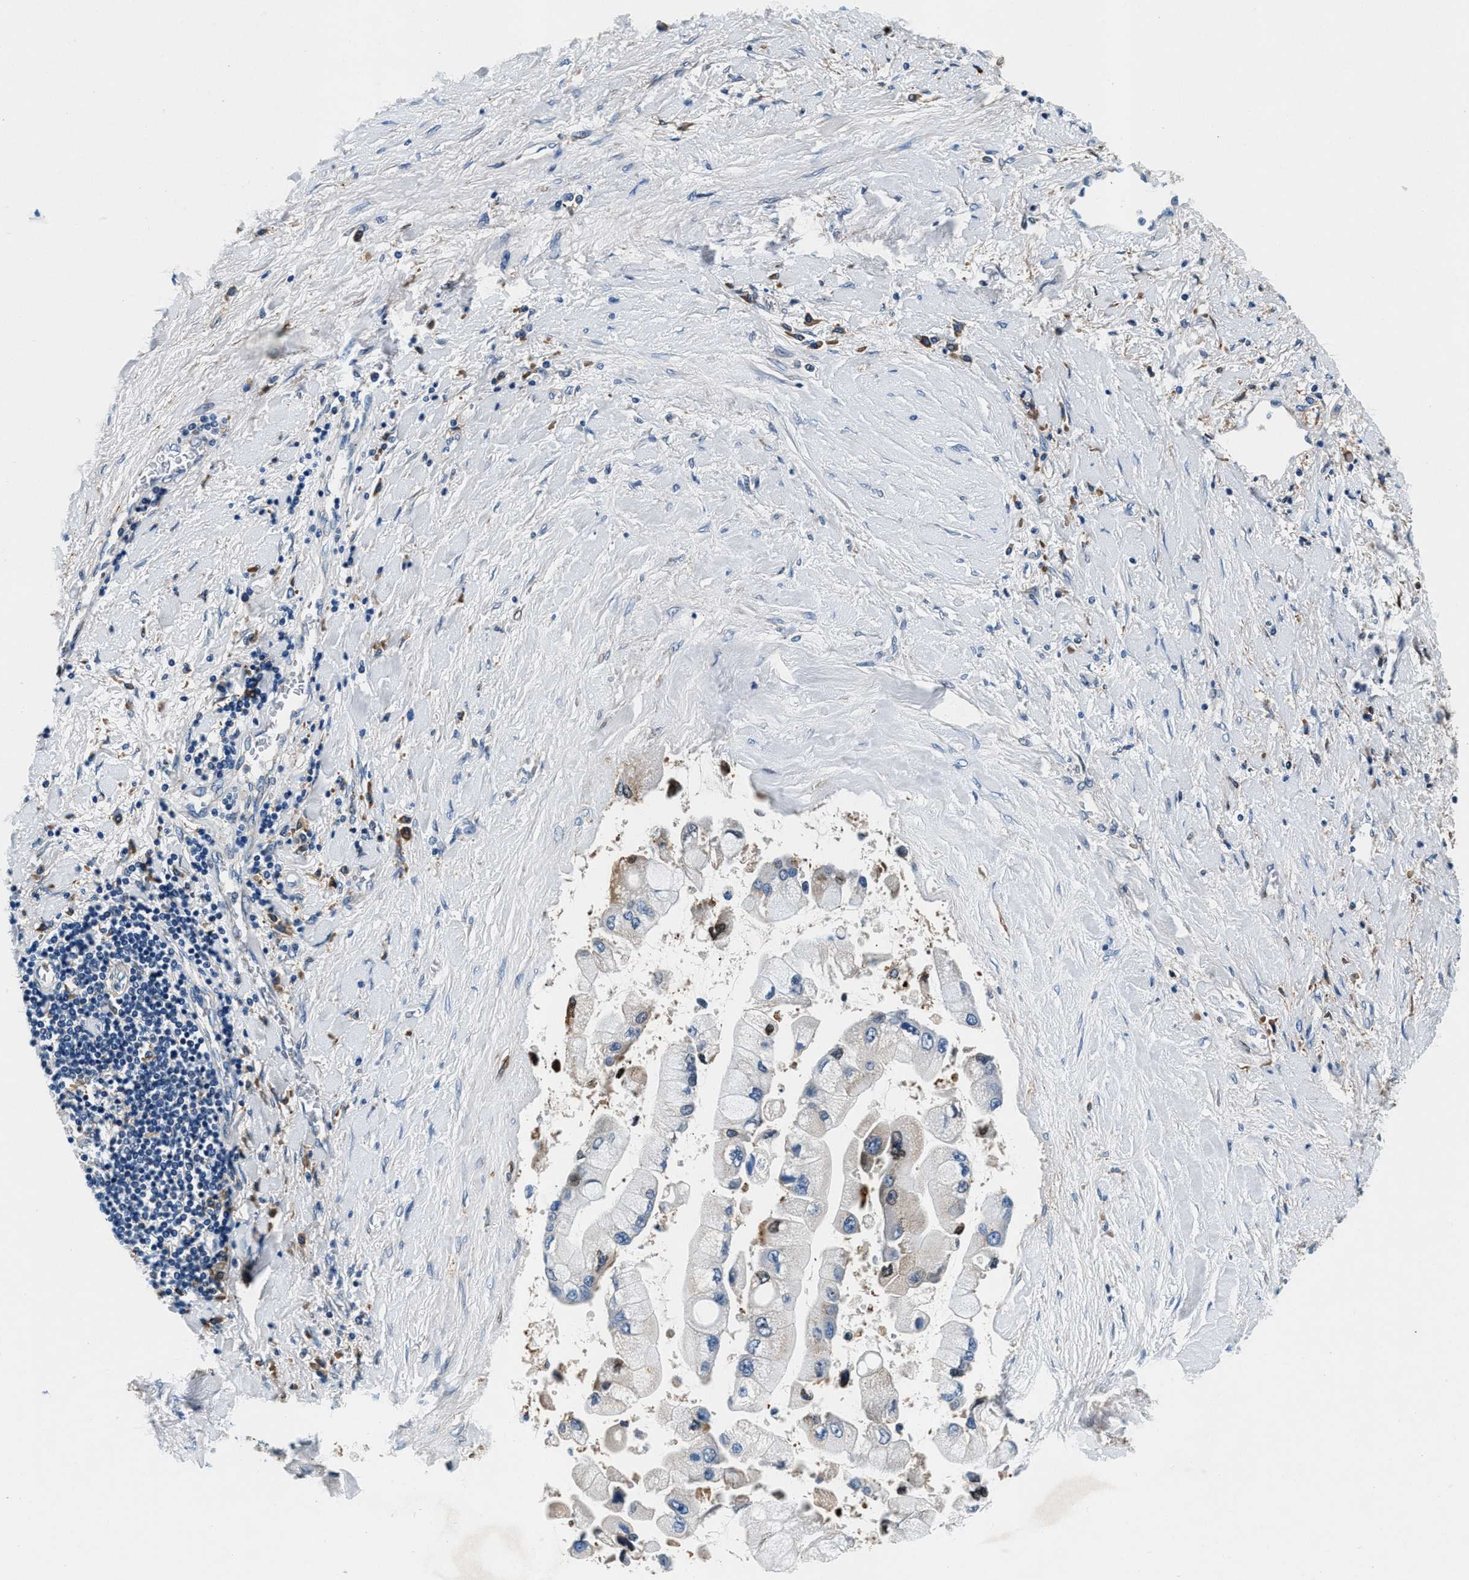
{"staining": {"intensity": "moderate", "quantity": "<25%", "location": "cytoplasmic/membranous"}, "tissue": "liver cancer", "cell_type": "Tumor cells", "image_type": "cancer", "snomed": [{"axis": "morphology", "description": "Cholangiocarcinoma"}, {"axis": "topography", "description": "Liver"}], "caption": "Immunohistochemical staining of liver cancer (cholangiocarcinoma) demonstrates moderate cytoplasmic/membranous protein staining in approximately <25% of tumor cells.", "gene": "SLFN11", "patient": {"sex": "male", "age": 50}}